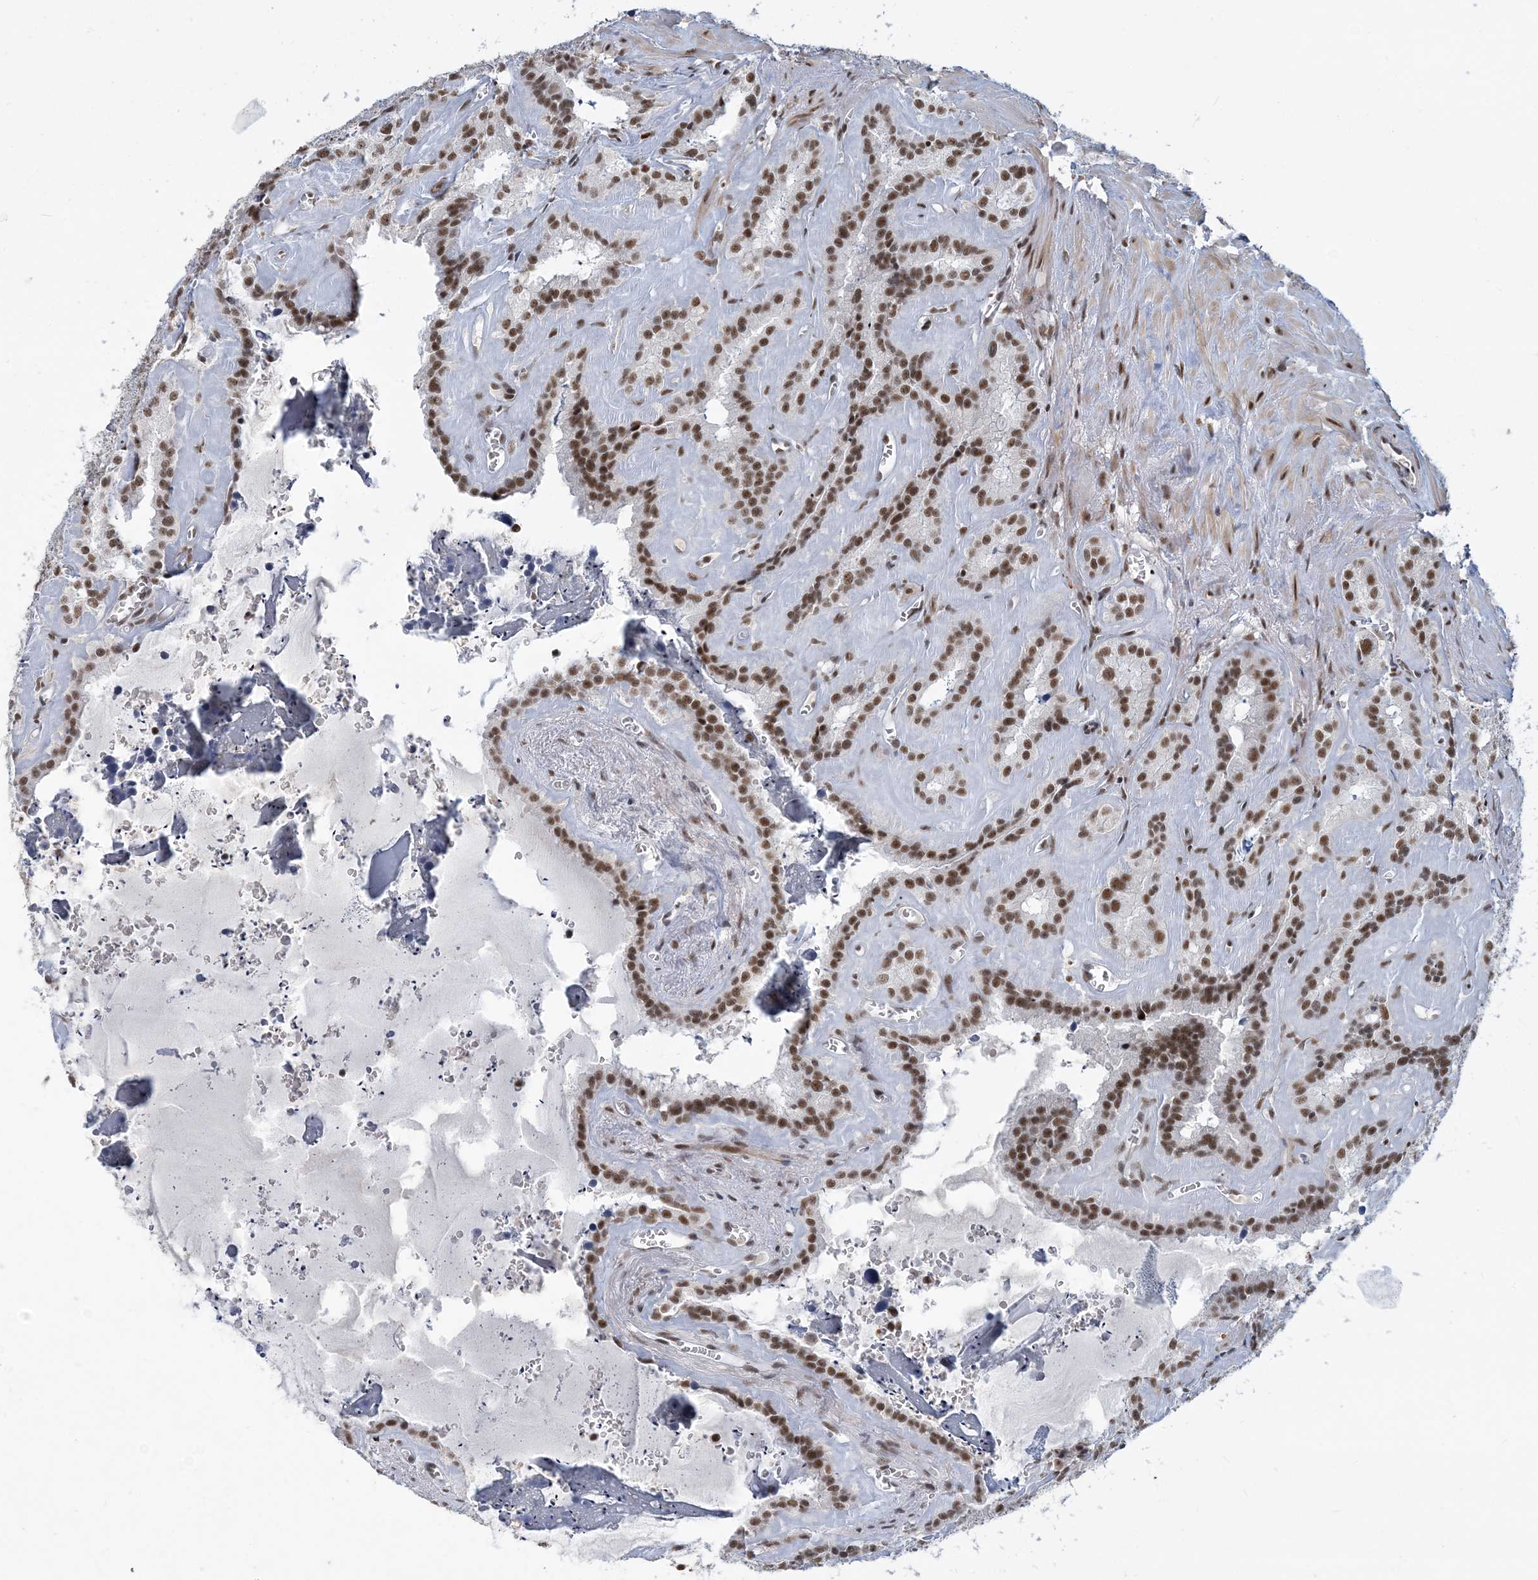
{"staining": {"intensity": "strong", "quantity": ">75%", "location": "nuclear"}, "tissue": "seminal vesicle", "cell_type": "Glandular cells", "image_type": "normal", "snomed": [{"axis": "morphology", "description": "Normal tissue, NOS"}, {"axis": "topography", "description": "Prostate"}, {"axis": "topography", "description": "Seminal veicle"}], "caption": "The micrograph shows immunohistochemical staining of normal seminal vesicle. There is strong nuclear expression is appreciated in about >75% of glandular cells.", "gene": "PLRG1", "patient": {"sex": "male", "age": 59}}